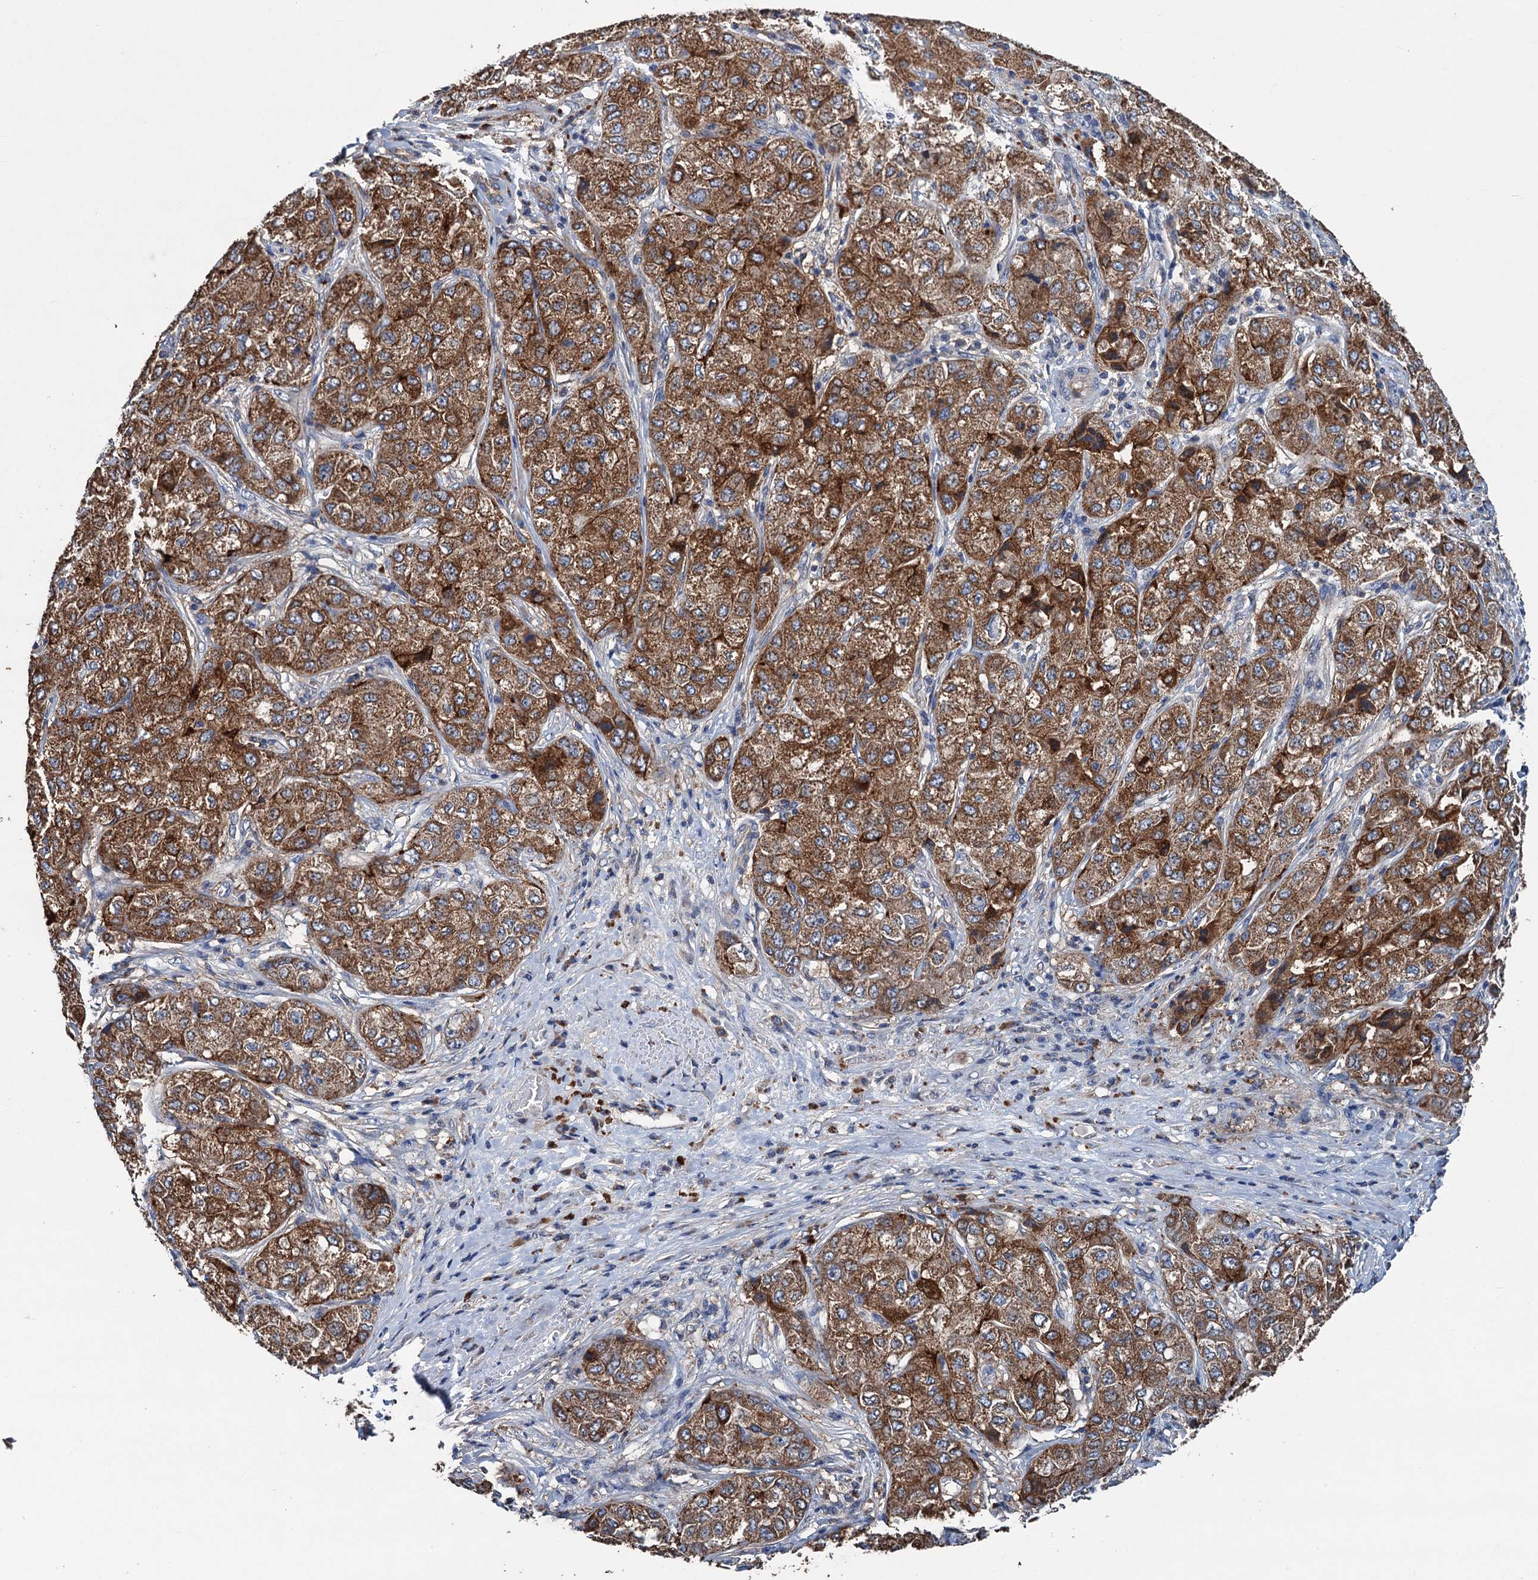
{"staining": {"intensity": "strong", "quantity": ">75%", "location": "cytoplasmic/membranous"}, "tissue": "liver cancer", "cell_type": "Tumor cells", "image_type": "cancer", "snomed": [{"axis": "morphology", "description": "Carcinoma, Hepatocellular, NOS"}, {"axis": "topography", "description": "Liver"}], "caption": "Human liver cancer (hepatocellular carcinoma) stained with a protein marker exhibits strong staining in tumor cells.", "gene": "DGLUCY", "patient": {"sex": "male", "age": 80}}